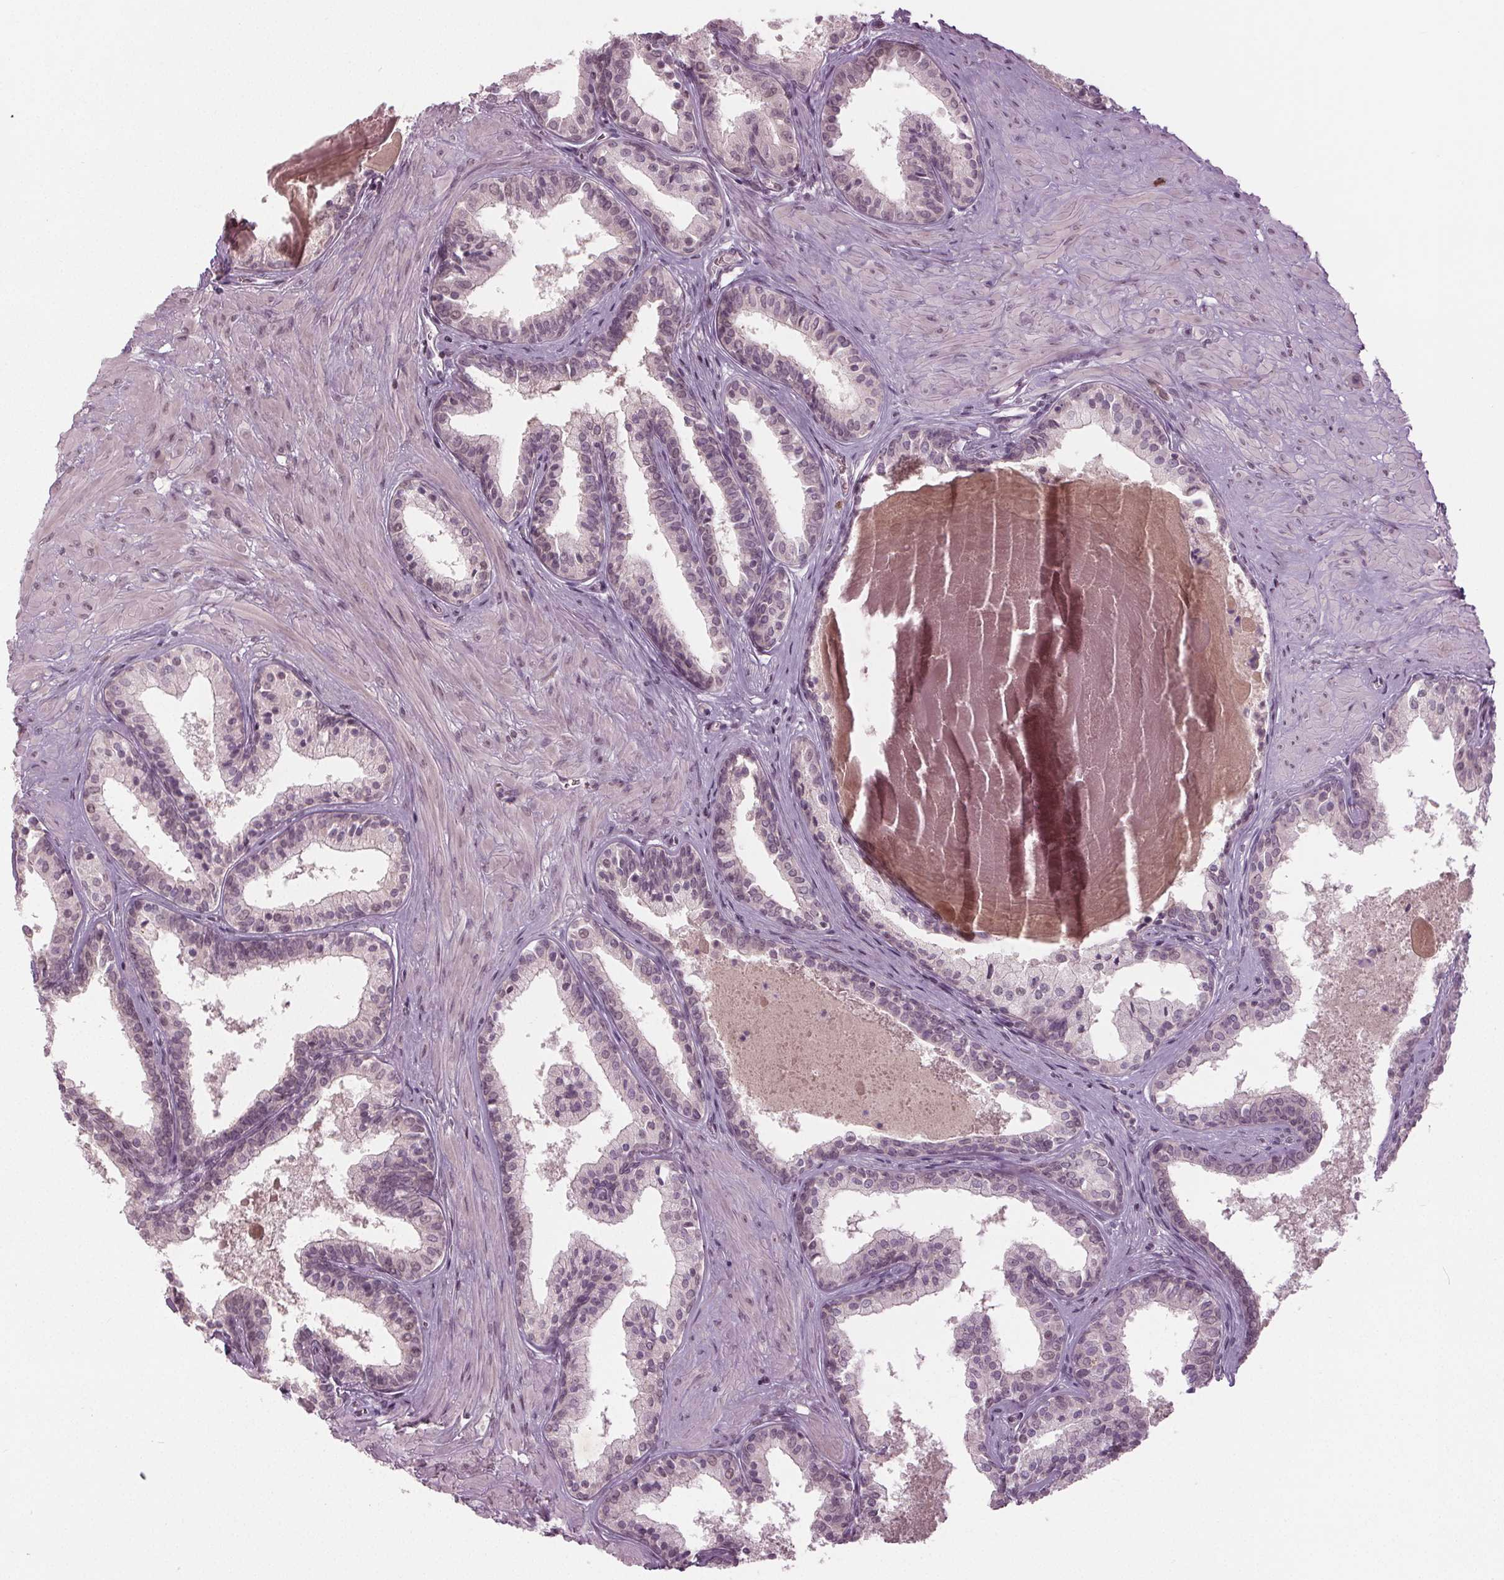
{"staining": {"intensity": "negative", "quantity": "none", "location": "none"}, "tissue": "prostate", "cell_type": "Glandular cells", "image_type": "normal", "snomed": [{"axis": "morphology", "description": "Normal tissue, NOS"}, {"axis": "topography", "description": "Prostate"}], "caption": "Benign prostate was stained to show a protein in brown. There is no significant positivity in glandular cells.", "gene": "CXCL16", "patient": {"sex": "male", "age": 61}}